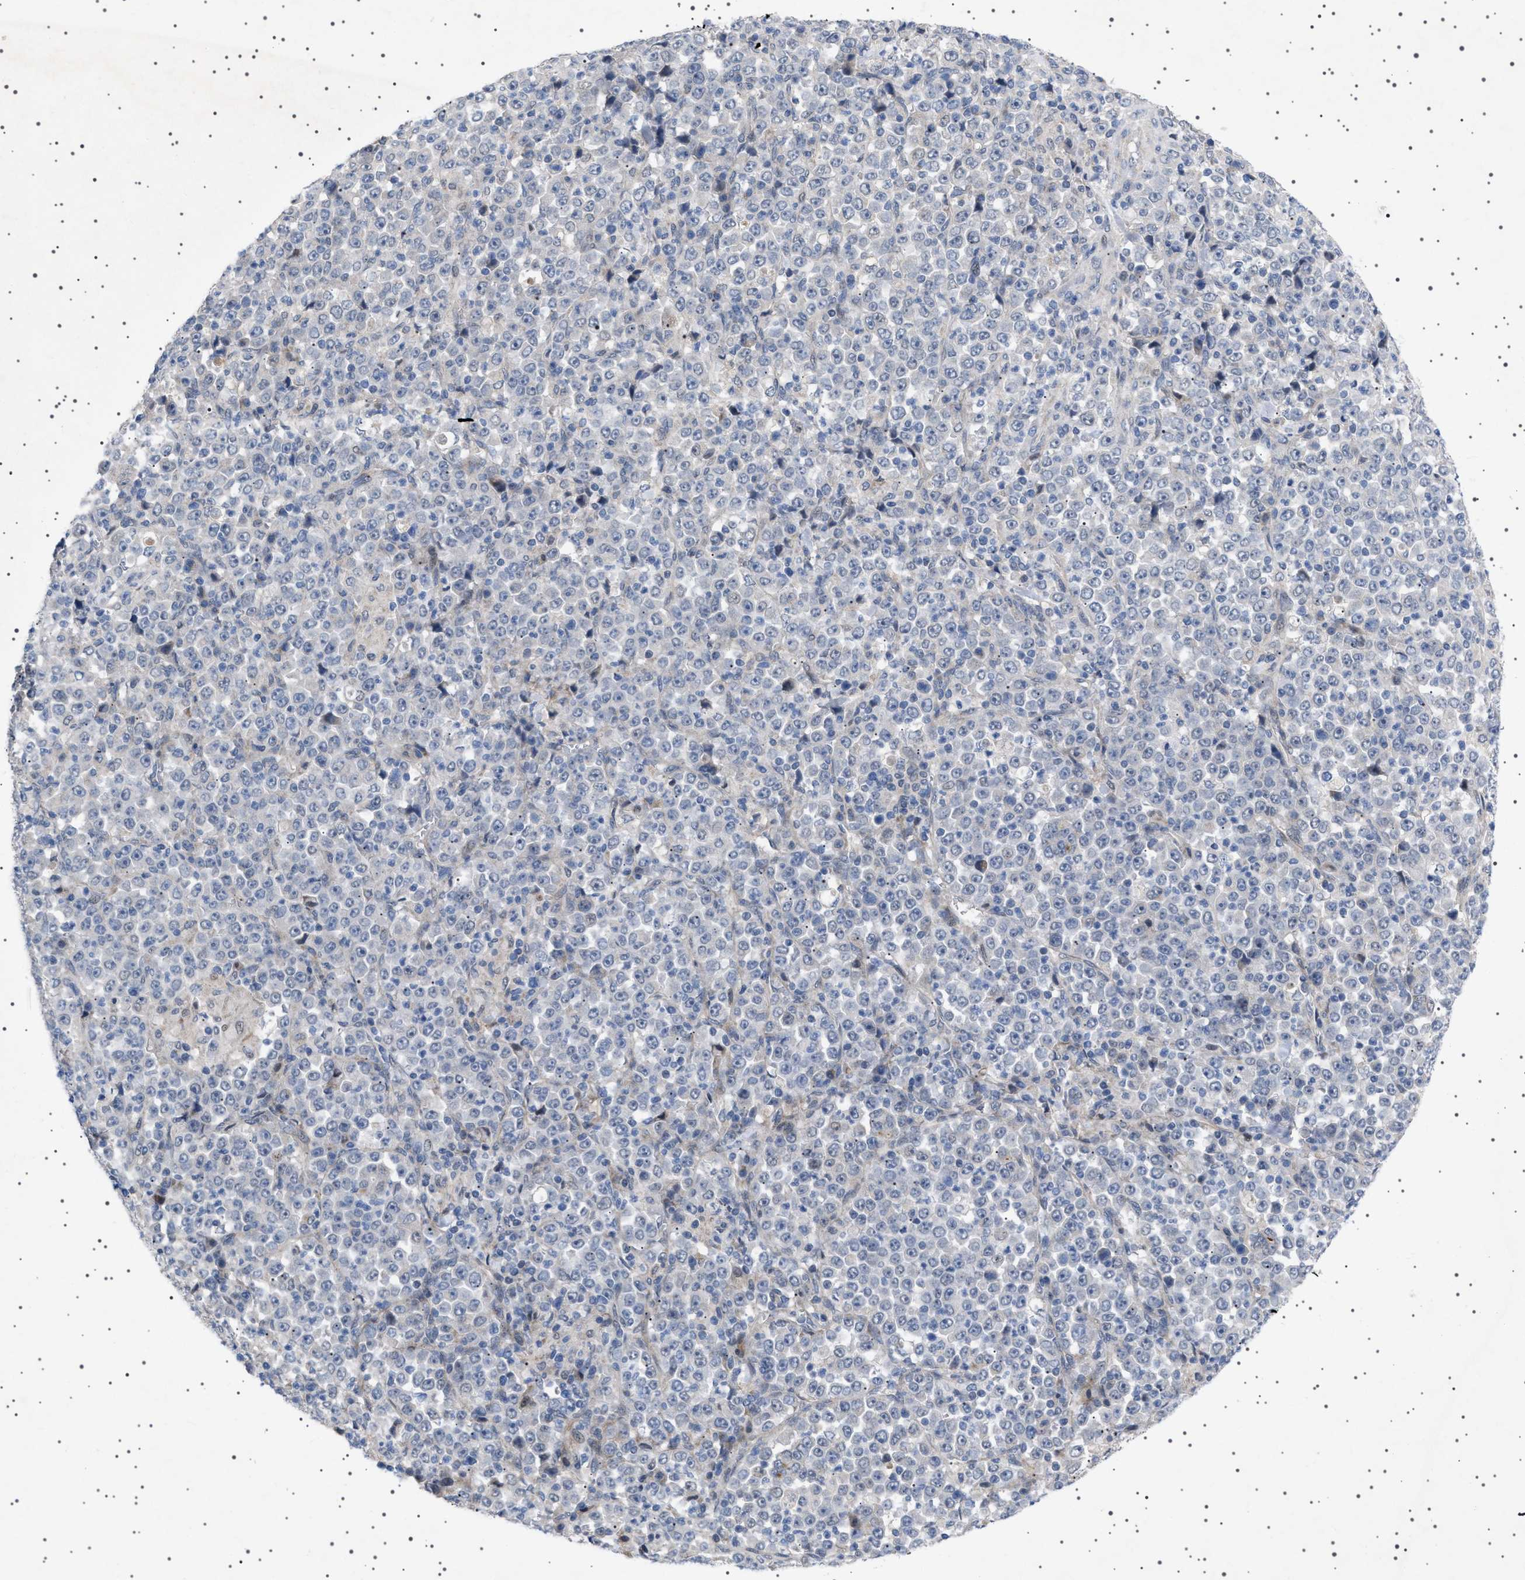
{"staining": {"intensity": "negative", "quantity": "none", "location": "none"}, "tissue": "stomach cancer", "cell_type": "Tumor cells", "image_type": "cancer", "snomed": [{"axis": "morphology", "description": "Normal tissue, NOS"}, {"axis": "morphology", "description": "Adenocarcinoma, NOS"}, {"axis": "topography", "description": "Stomach, upper"}, {"axis": "topography", "description": "Stomach"}], "caption": "DAB (3,3'-diaminobenzidine) immunohistochemical staining of human stomach cancer demonstrates no significant expression in tumor cells.", "gene": "HTR1A", "patient": {"sex": "male", "age": 59}}